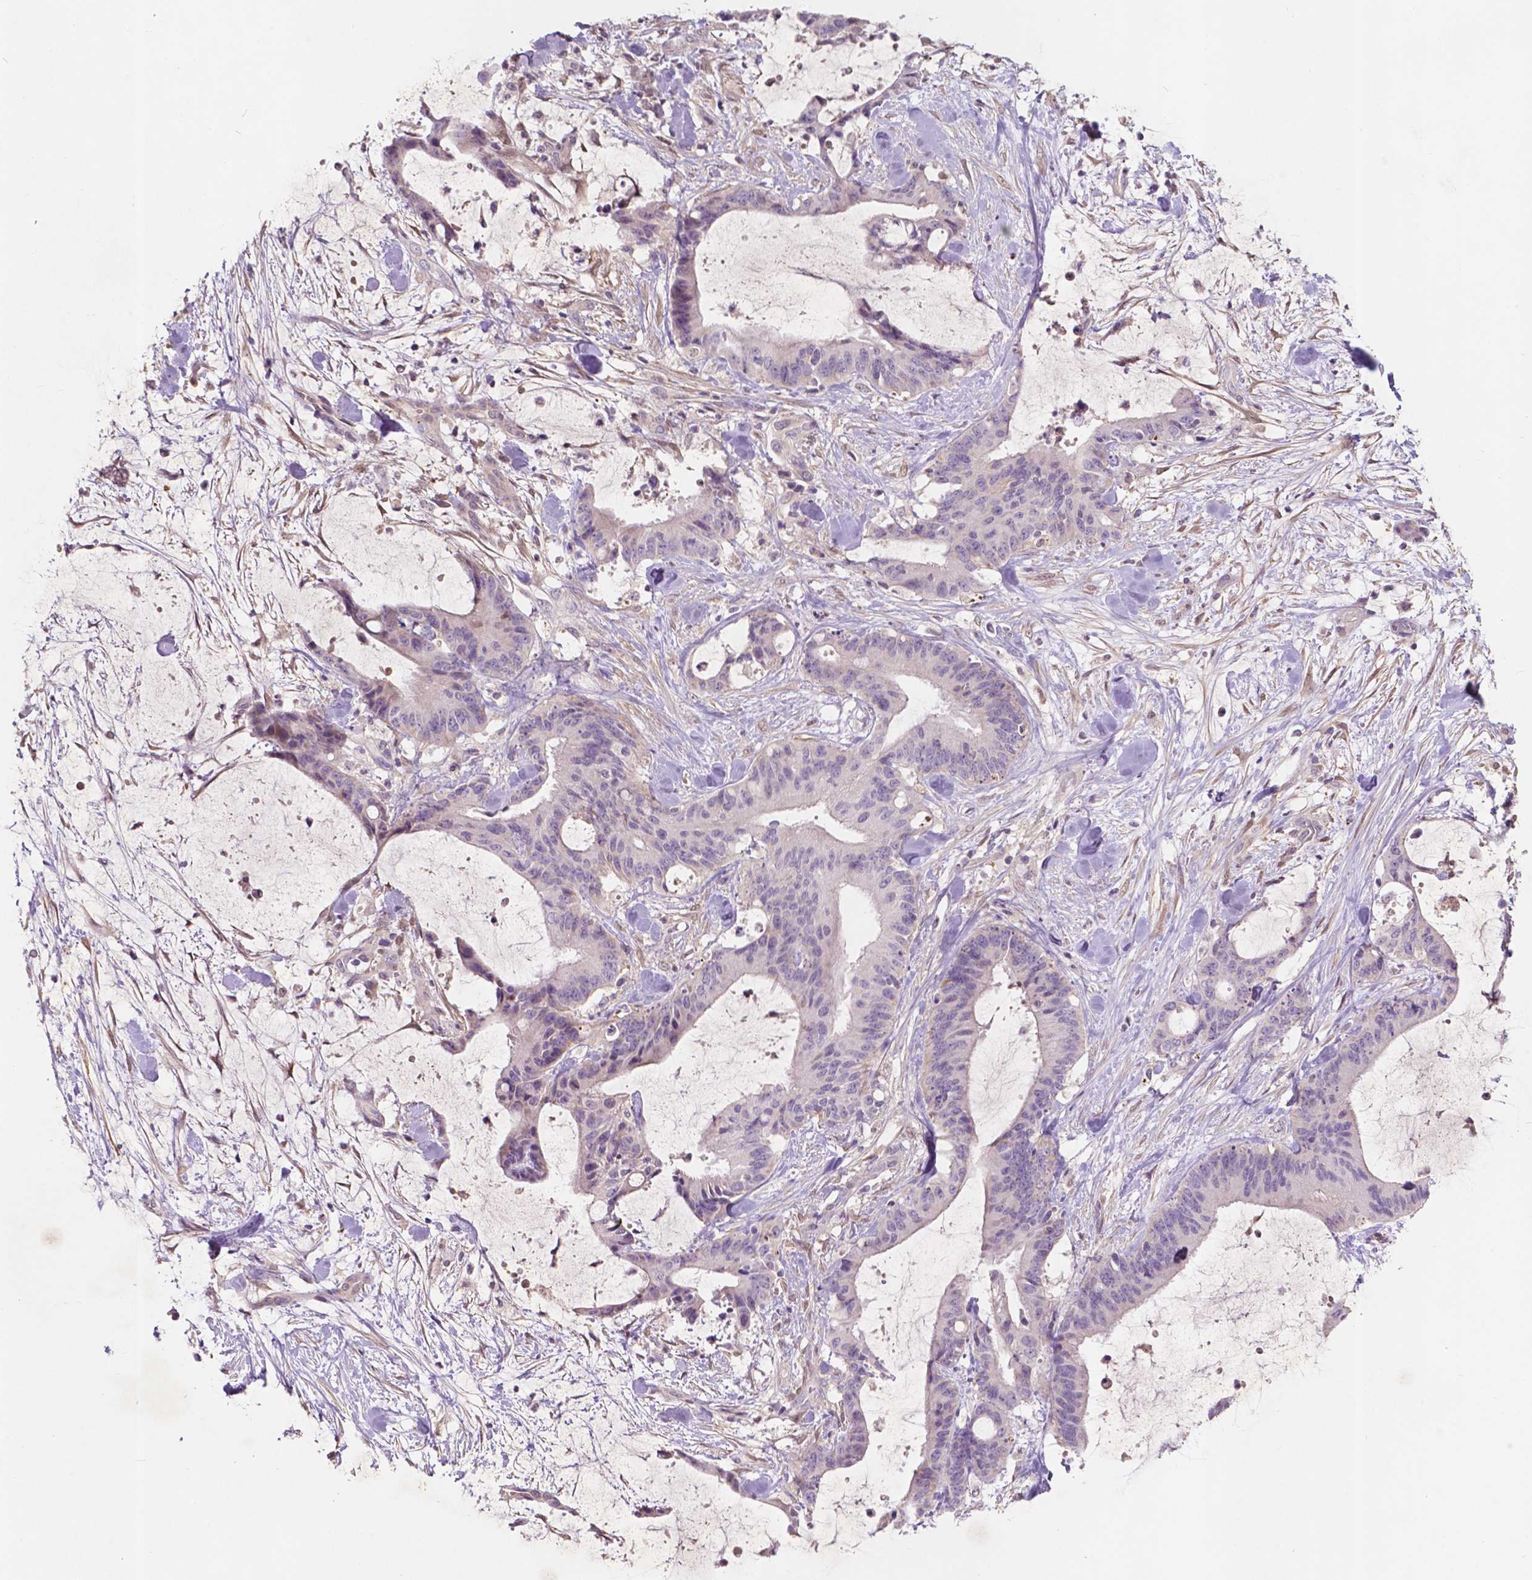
{"staining": {"intensity": "negative", "quantity": "none", "location": "none"}, "tissue": "liver cancer", "cell_type": "Tumor cells", "image_type": "cancer", "snomed": [{"axis": "morphology", "description": "Cholangiocarcinoma"}, {"axis": "topography", "description": "Liver"}], "caption": "Tumor cells show no significant positivity in cholangiocarcinoma (liver).", "gene": "GPR37", "patient": {"sex": "female", "age": 73}}